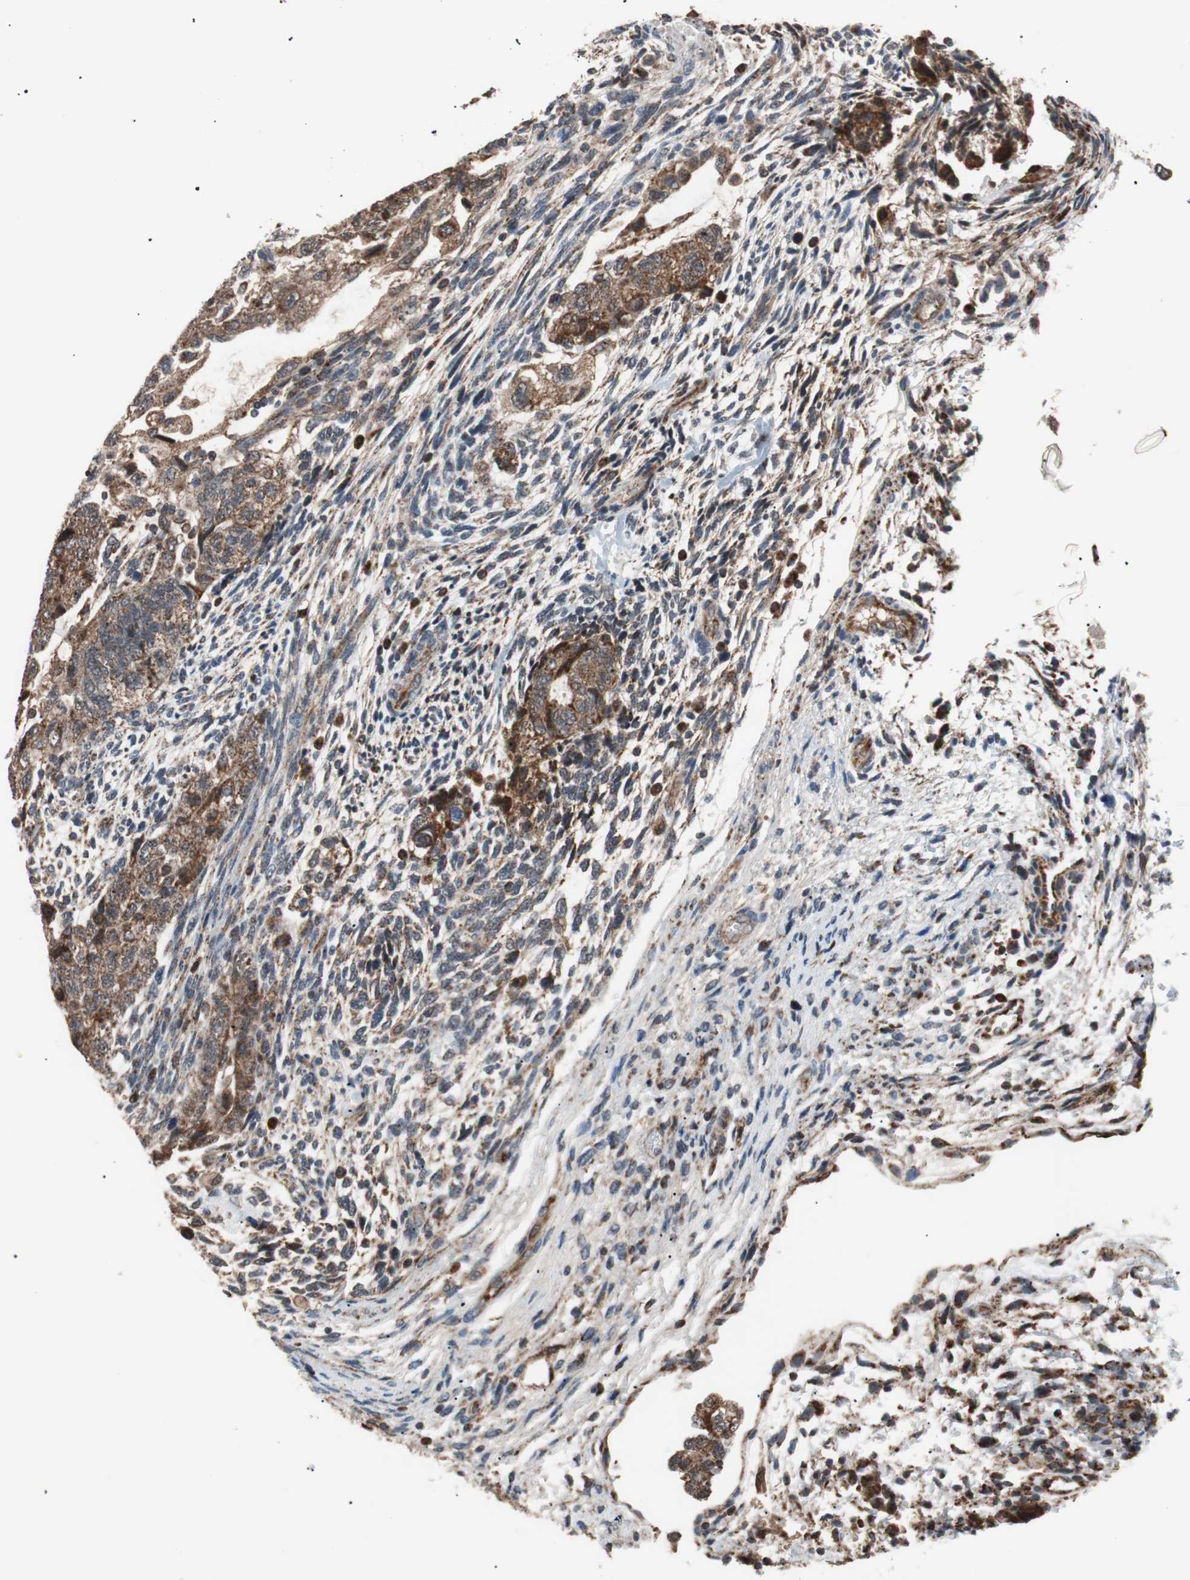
{"staining": {"intensity": "strong", "quantity": ">75%", "location": "cytoplasmic/membranous"}, "tissue": "testis cancer", "cell_type": "Tumor cells", "image_type": "cancer", "snomed": [{"axis": "morphology", "description": "Normal tissue, NOS"}, {"axis": "morphology", "description": "Carcinoma, Embryonal, NOS"}, {"axis": "topography", "description": "Testis"}], "caption": "An IHC histopathology image of tumor tissue is shown. Protein staining in brown labels strong cytoplasmic/membranous positivity in testis embryonal carcinoma within tumor cells.", "gene": "PITRM1", "patient": {"sex": "male", "age": 36}}